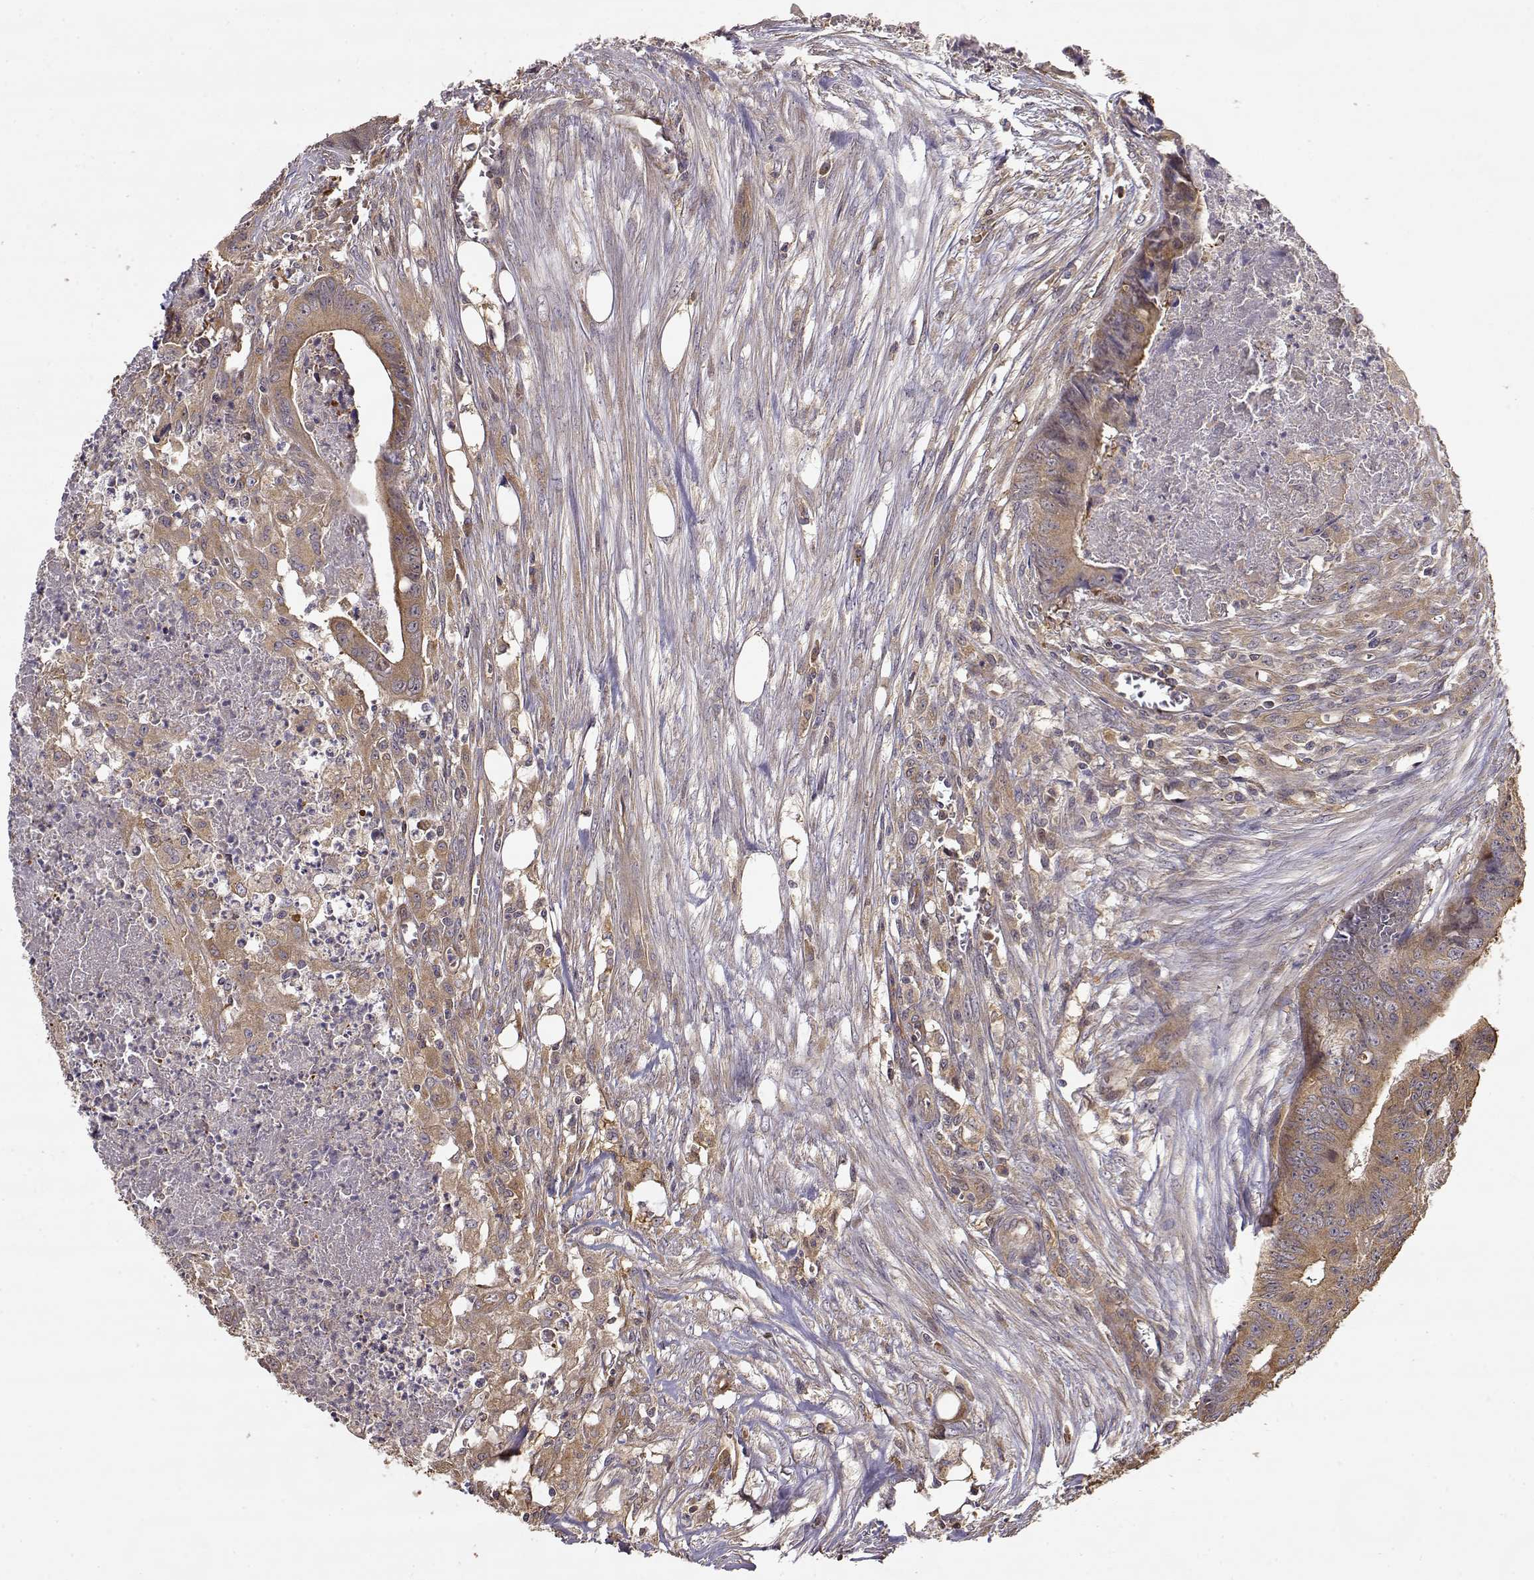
{"staining": {"intensity": "moderate", "quantity": ">75%", "location": "cytoplasmic/membranous"}, "tissue": "colorectal cancer", "cell_type": "Tumor cells", "image_type": "cancer", "snomed": [{"axis": "morphology", "description": "Adenocarcinoma, NOS"}, {"axis": "topography", "description": "Colon"}], "caption": "Immunohistochemical staining of human colorectal cancer (adenocarcinoma) shows medium levels of moderate cytoplasmic/membranous protein staining in approximately >75% of tumor cells. Nuclei are stained in blue.", "gene": "CRIM1", "patient": {"sex": "male", "age": 84}}